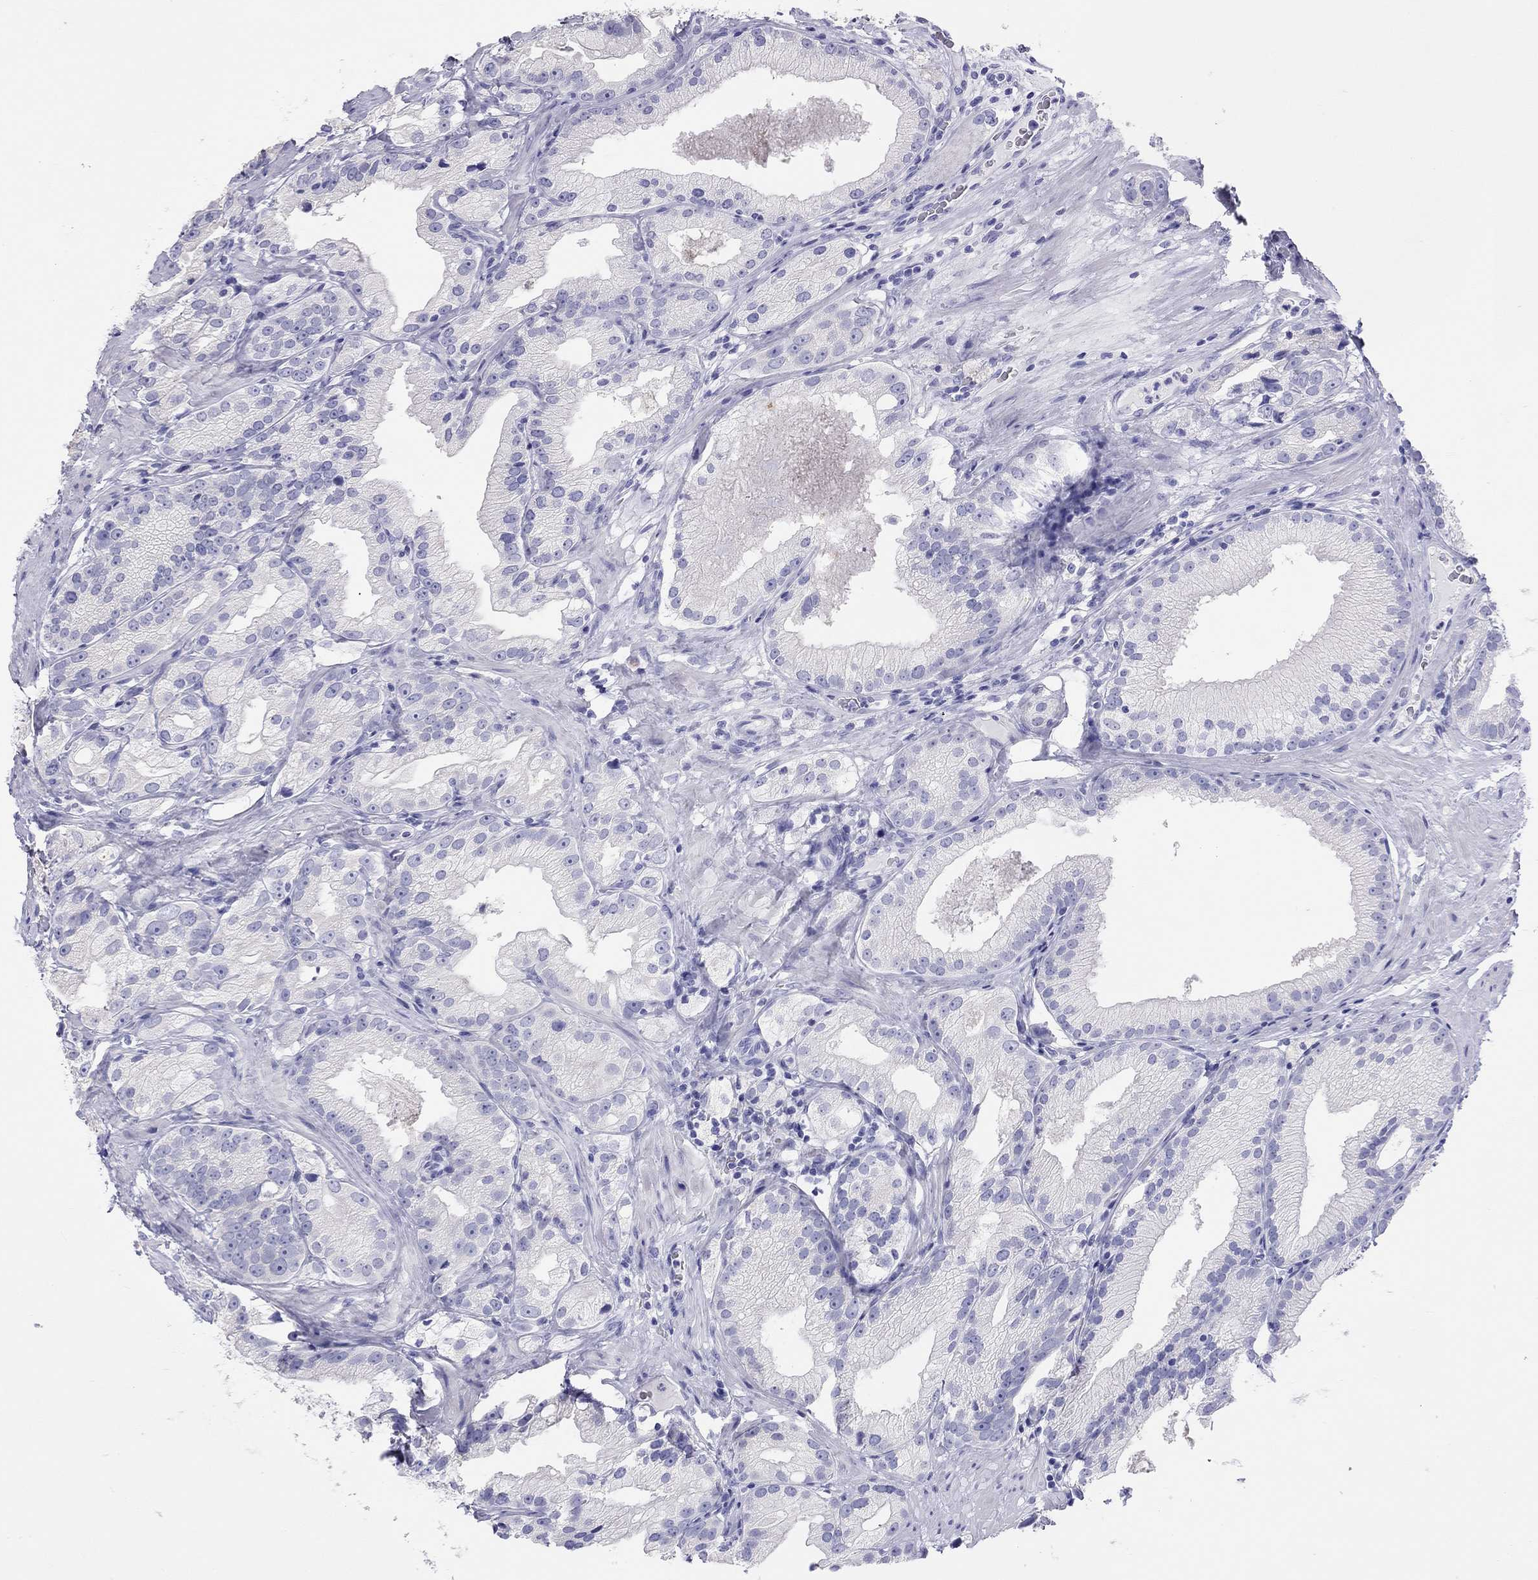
{"staining": {"intensity": "negative", "quantity": "none", "location": "none"}, "tissue": "prostate cancer", "cell_type": "Tumor cells", "image_type": "cancer", "snomed": [{"axis": "morphology", "description": "Adenocarcinoma, High grade"}, {"axis": "topography", "description": "Prostate and seminal vesicle, NOS"}], "caption": "Human prostate cancer (adenocarcinoma (high-grade)) stained for a protein using immunohistochemistry demonstrates no staining in tumor cells.", "gene": "HLA-DQB2", "patient": {"sex": "male", "age": 62}}